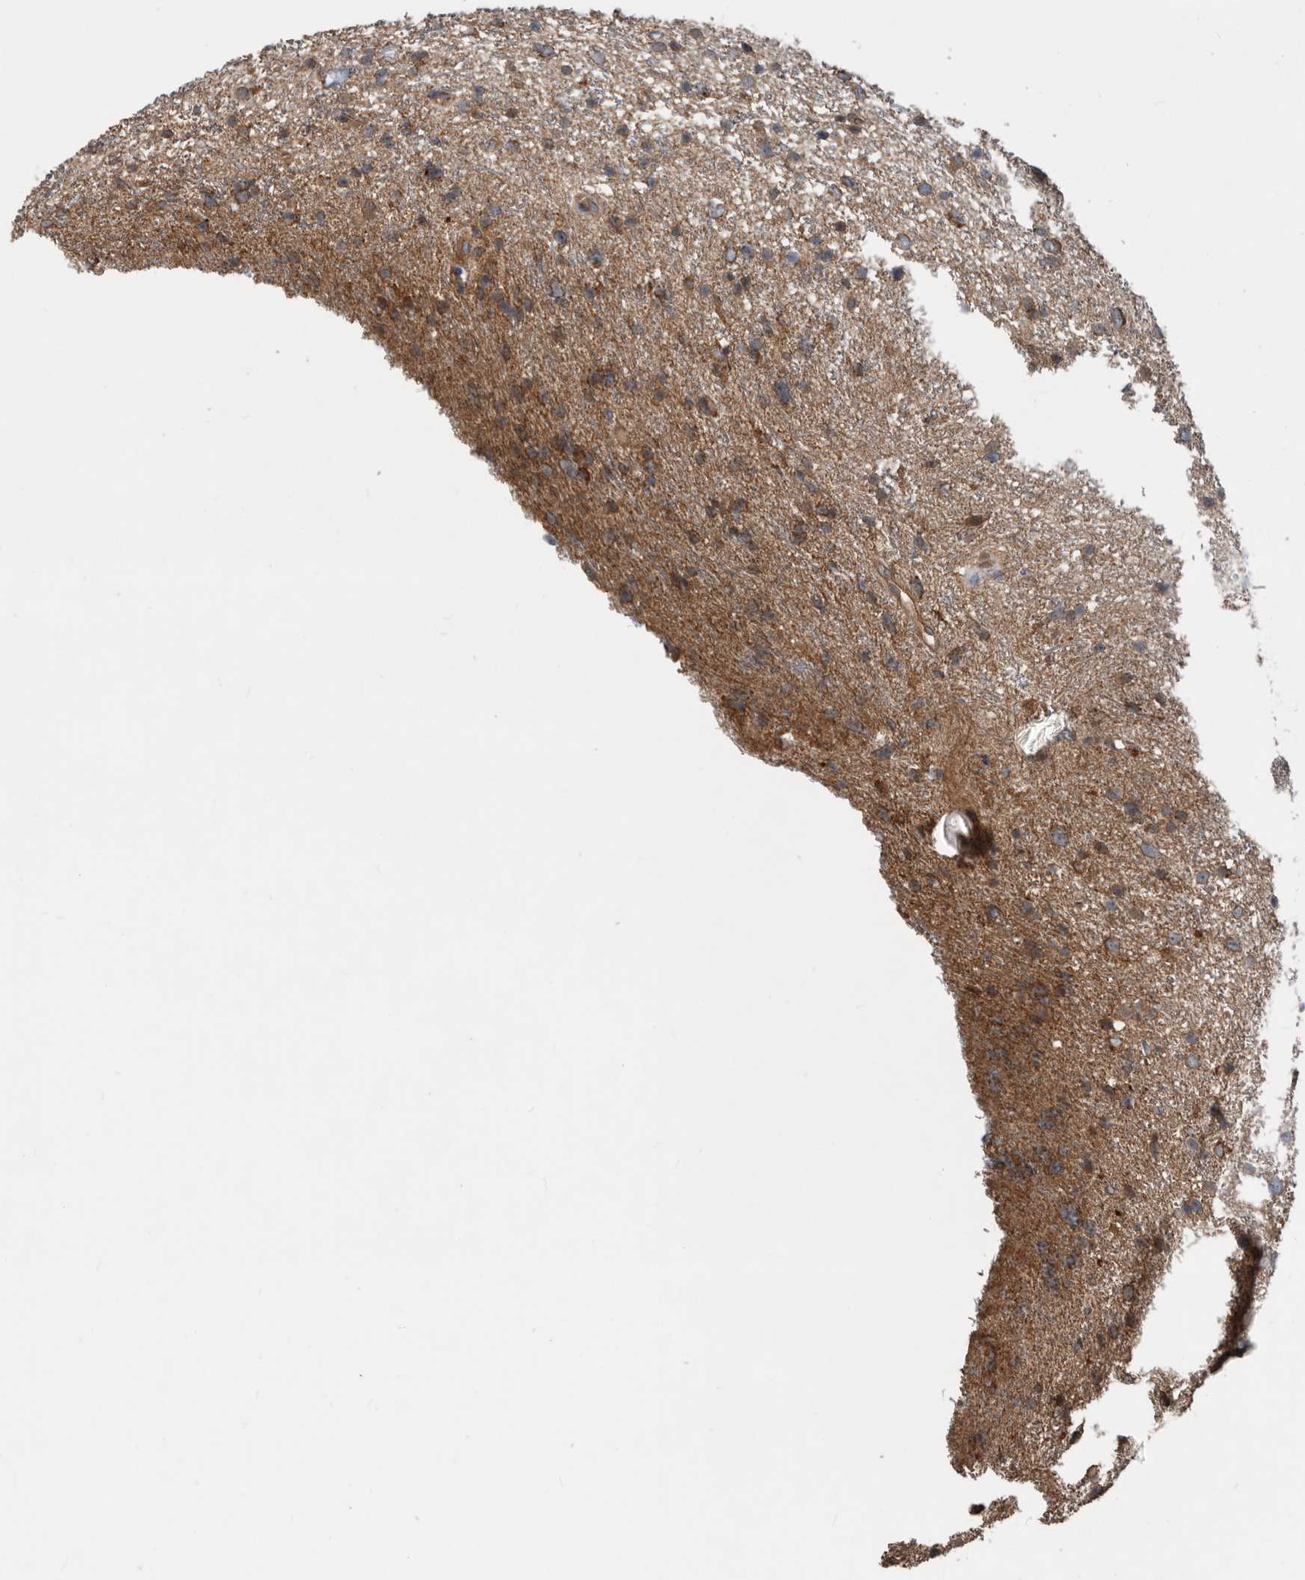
{"staining": {"intensity": "moderate", "quantity": ">75%", "location": "cytoplasmic/membranous"}, "tissue": "glioma", "cell_type": "Tumor cells", "image_type": "cancer", "snomed": [{"axis": "morphology", "description": "Glioma, malignant, Low grade"}, {"axis": "topography", "description": "Cerebral cortex"}], "caption": "Human glioma stained with a brown dye exhibits moderate cytoplasmic/membranous positive positivity in approximately >75% of tumor cells.", "gene": "AFAP1", "patient": {"sex": "female", "age": 39}}